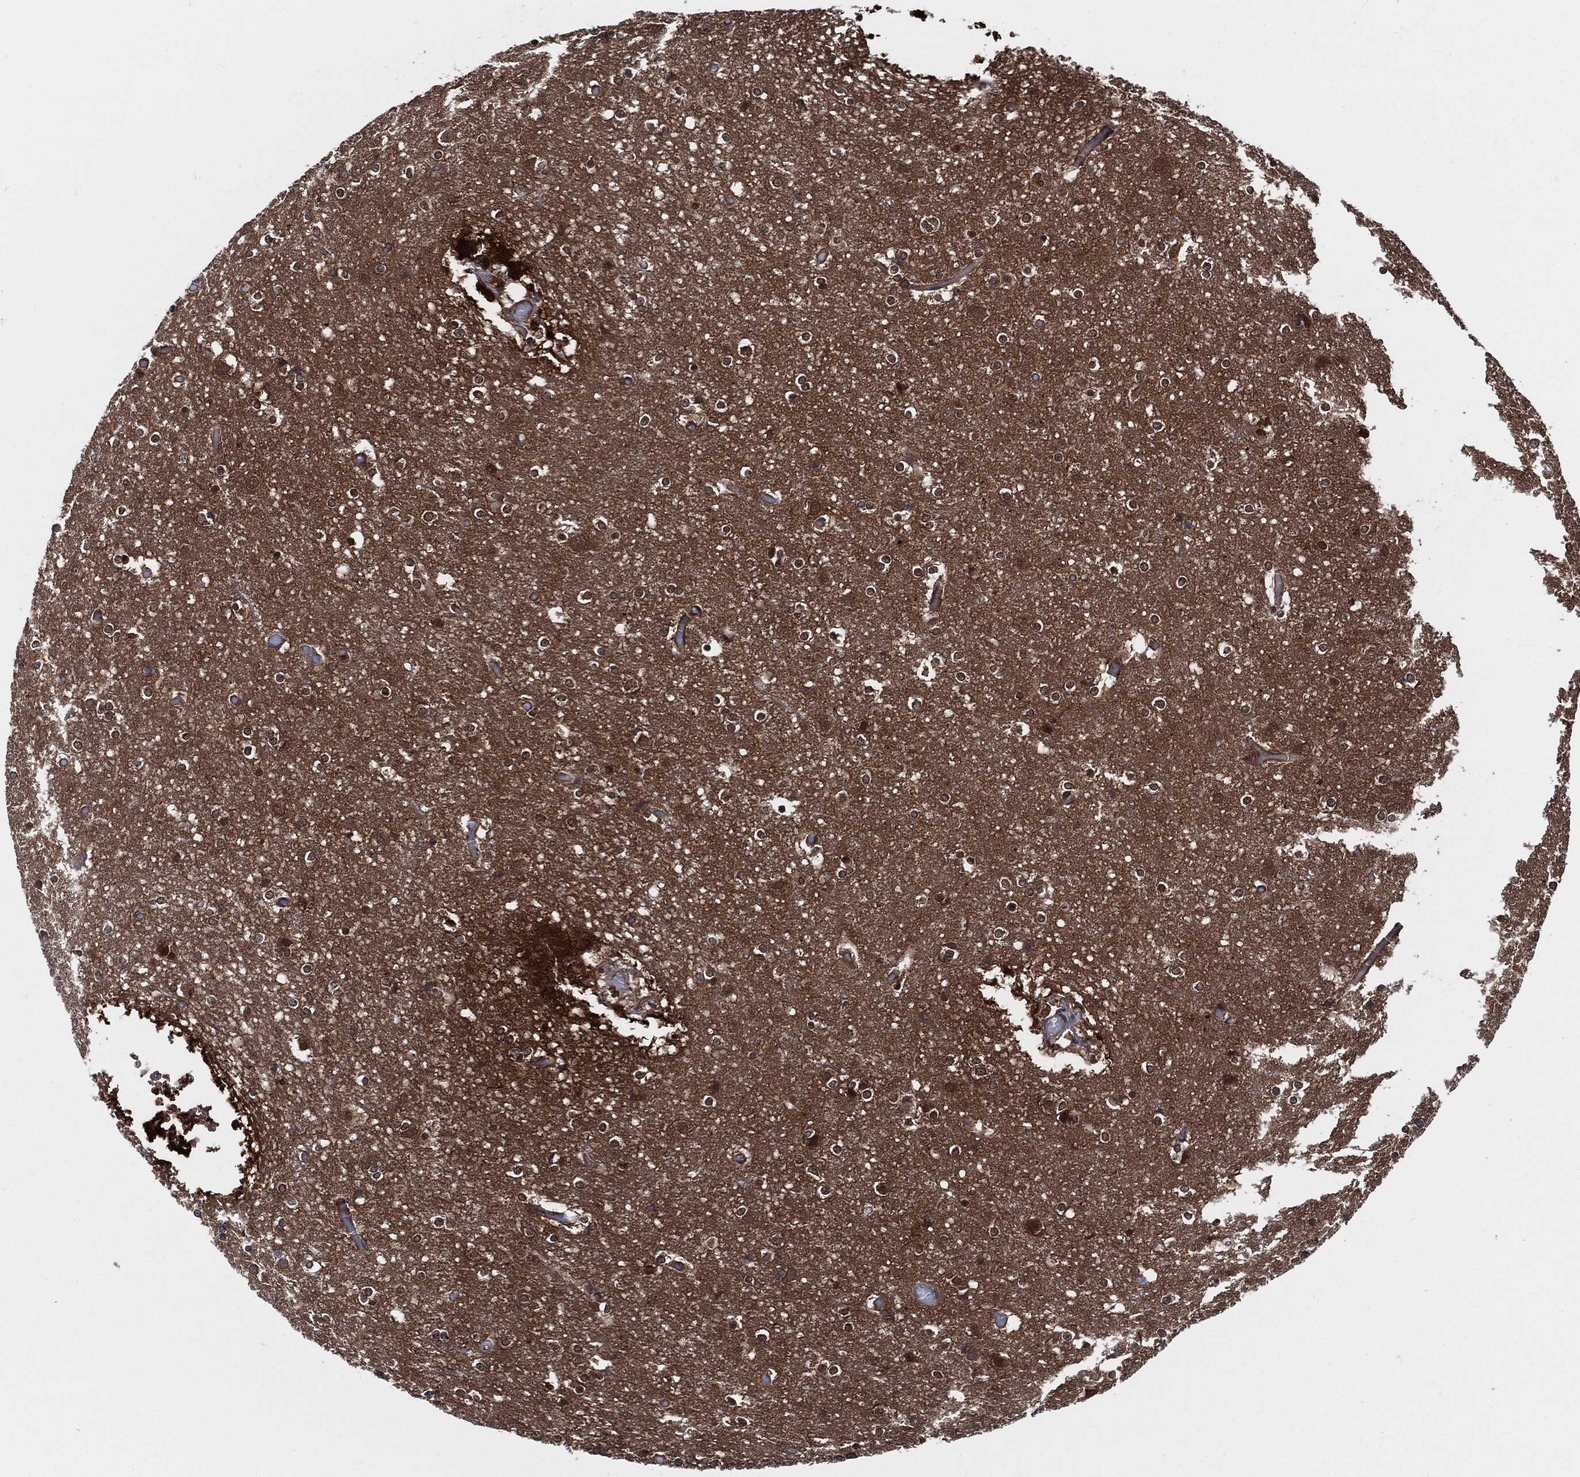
{"staining": {"intensity": "negative", "quantity": "none", "location": "none"}, "tissue": "cerebral cortex", "cell_type": "Endothelial cells", "image_type": "normal", "snomed": [{"axis": "morphology", "description": "Normal tissue, NOS"}, {"axis": "topography", "description": "Cerebral cortex"}], "caption": "The micrograph exhibits no significant expression in endothelial cells of cerebral cortex.", "gene": "XPNPEP1", "patient": {"sex": "female", "age": 52}}